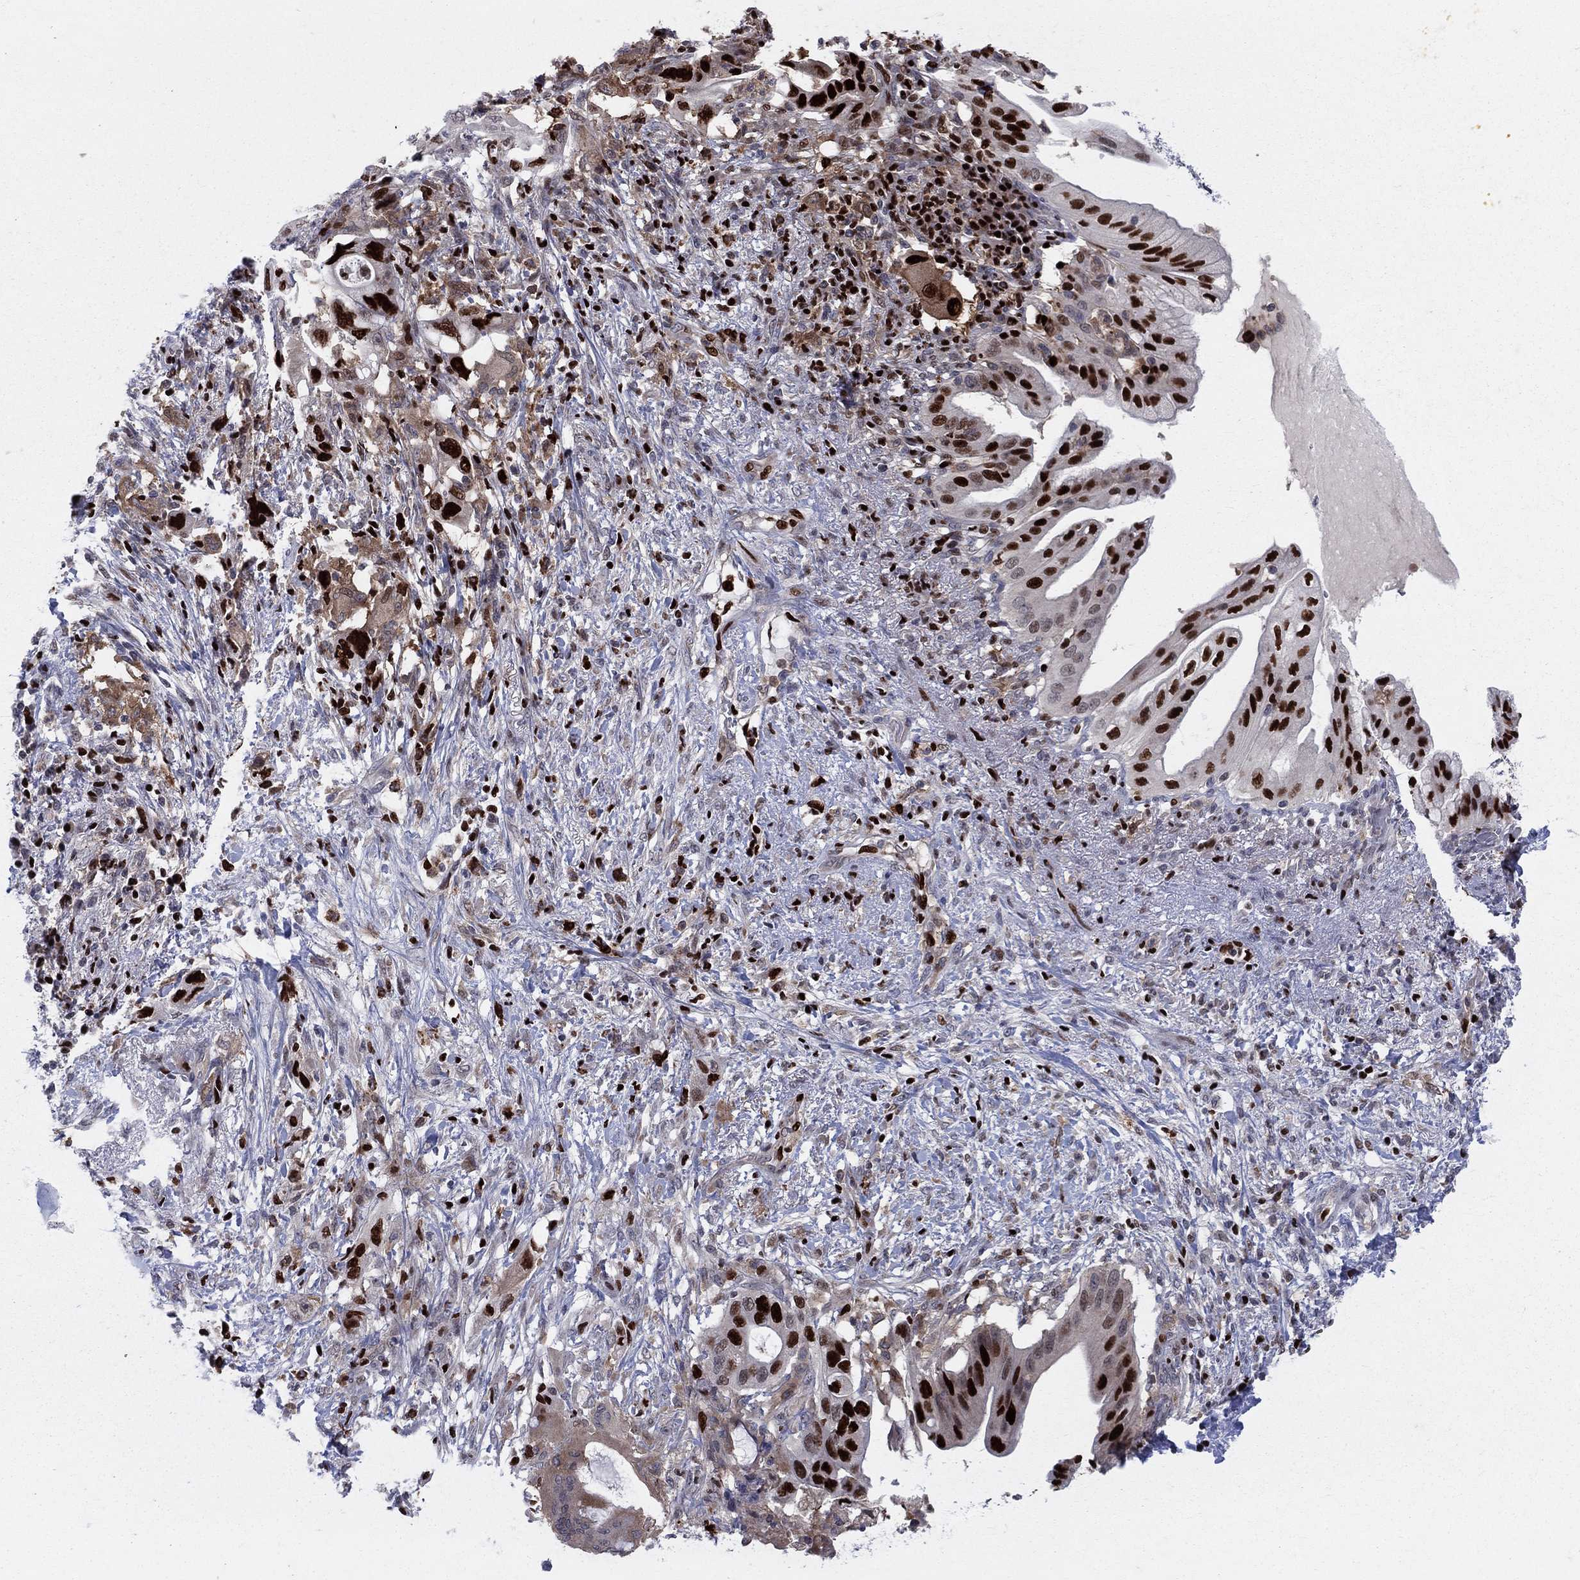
{"staining": {"intensity": "strong", "quantity": "25%-75%", "location": "nuclear"}, "tissue": "pancreatic cancer", "cell_type": "Tumor cells", "image_type": "cancer", "snomed": [{"axis": "morphology", "description": "Adenocarcinoma, NOS"}, {"axis": "topography", "description": "Pancreas"}], "caption": "Immunohistochemistry photomicrograph of neoplastic tissue: human pancreatic cancer (adenocarcinoma) stained using immunohistochemistry demonstrates high levels of strong protein expression localized specifically in the nuclear of tumor cells, appearing as a nuclear brown color.", "gene": "ZNHIT3", "patient": {"sex": "female", "age": 72}}